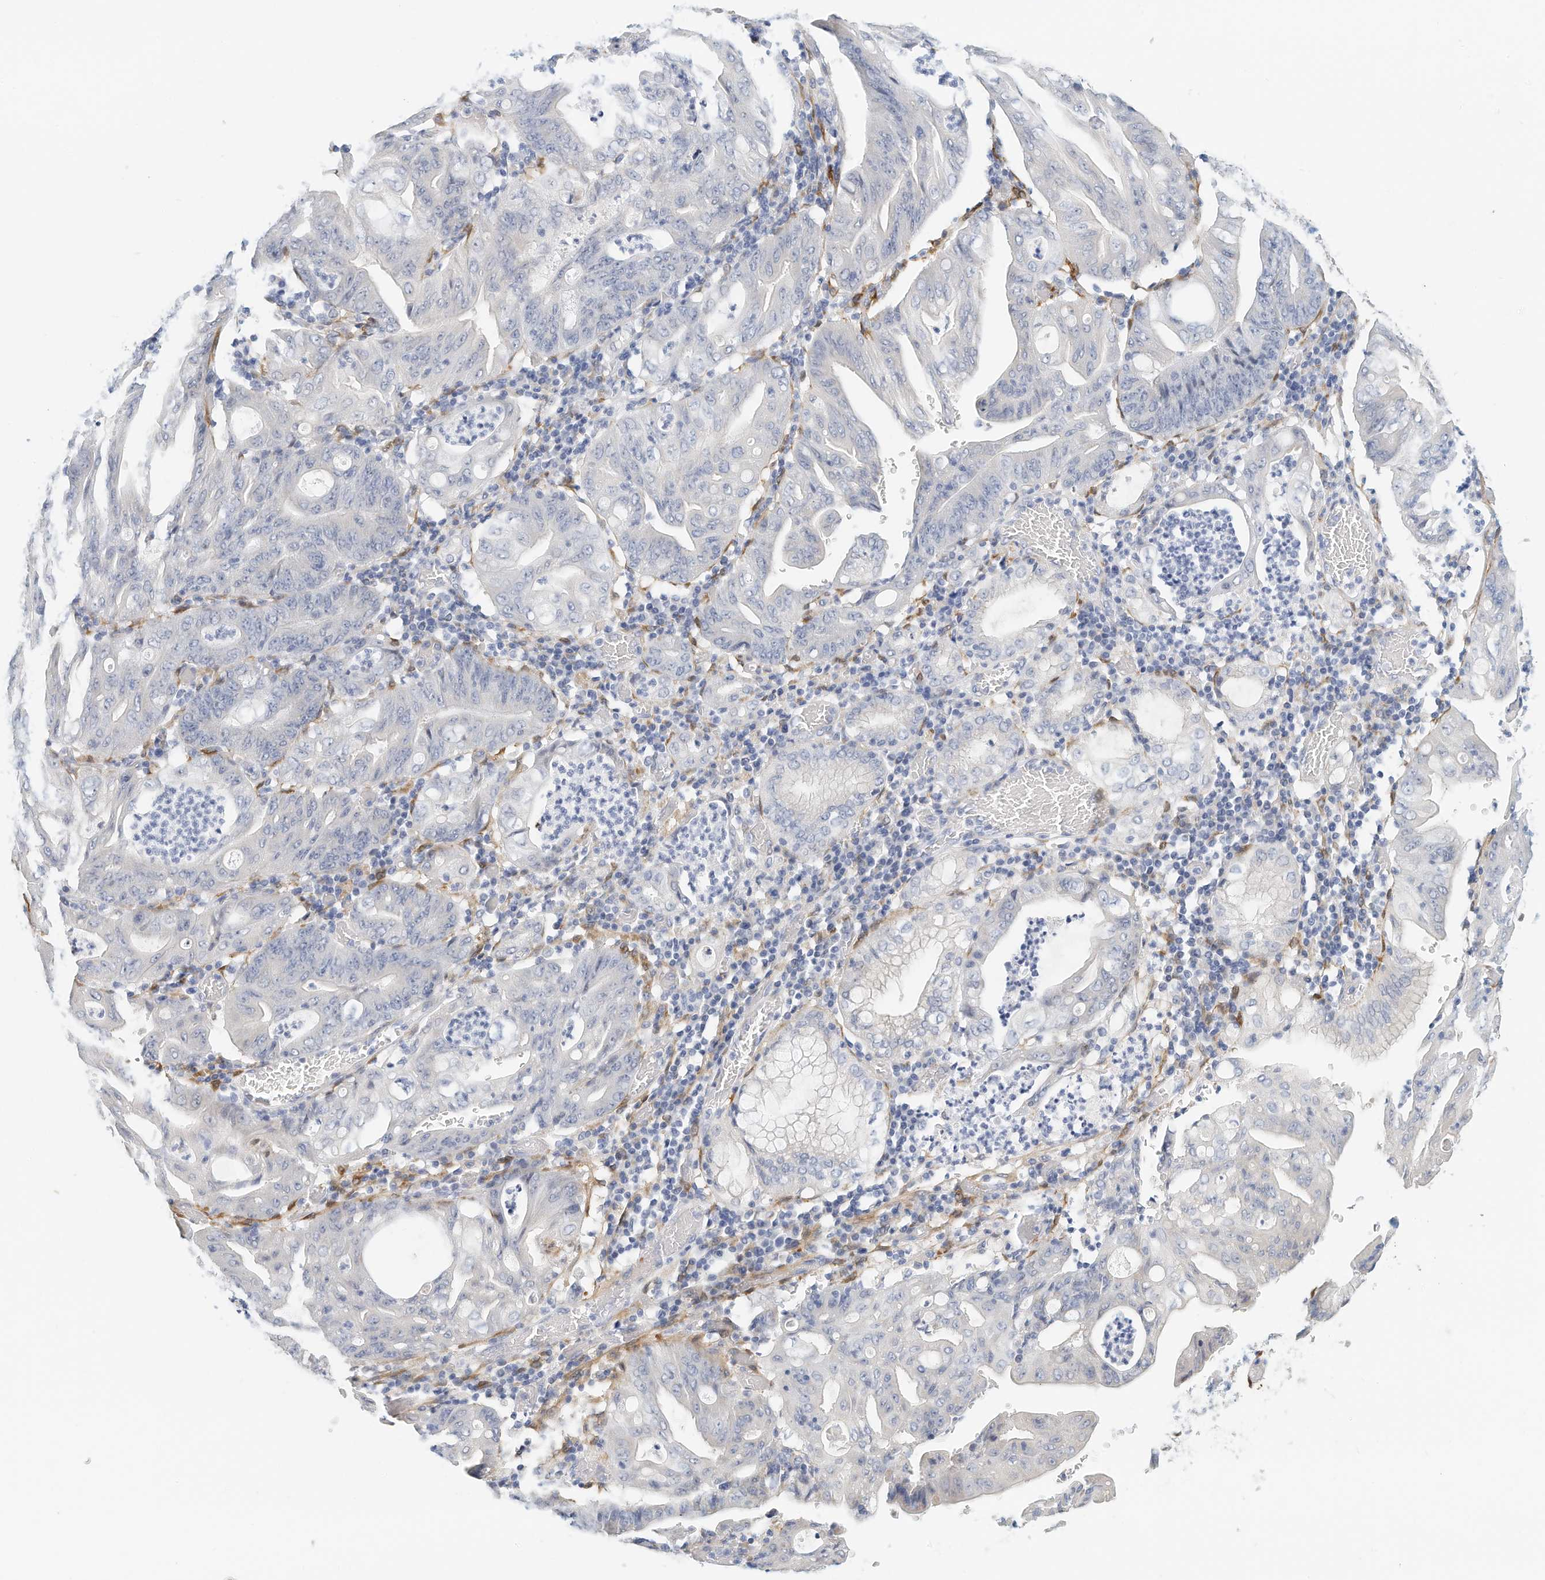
{"staining": {"intensity": "negative", "quantity": "none", "location": "none"}, "tissue": "stomach cancer", "cell_type": "Tumor cells", "image_type": "cancer", "snomed": [{"axis": "morphology", "description": "Adenocarcinoma, NOS"}, {"axis": "topography", "description": "Stomach"}], "caption": "IHC of stomach cancer shows no positivity in tumor cells.", "gene": "ARHGAP28", "patient": {"sex": "female", "age": 73}}